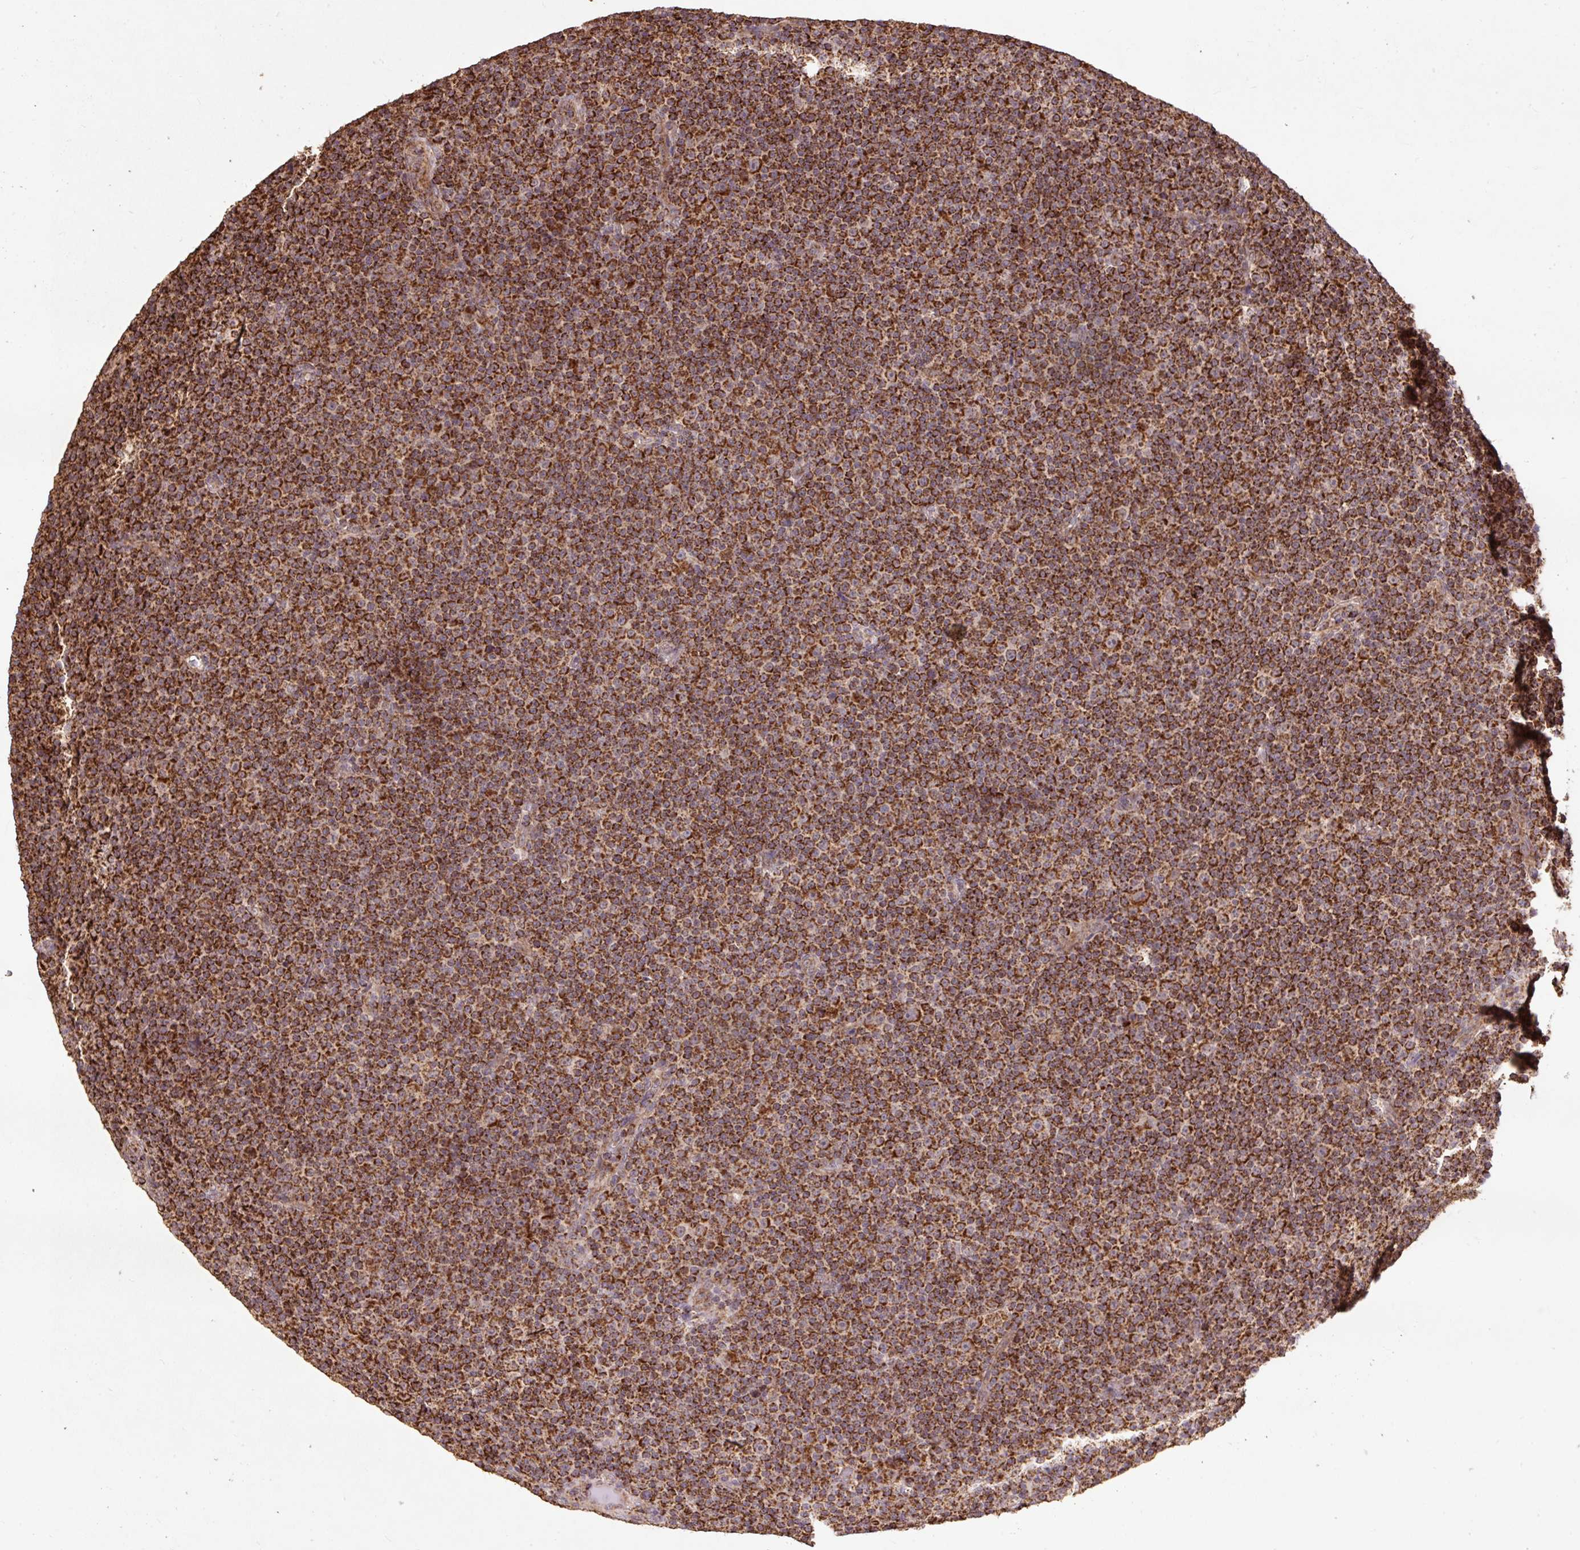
{"staining": {"intensity": "moderate", "quantity": ">75%", "location": "cytoplasmic/membranous"}, "tissue": "lymphoma", "cell_type": "Tumor cells", "image_type": "cancer", "snomed": [{"axis": "morphology", "description": "Malignant lymphoma, non-Hodgkin's type, Low grade"}, {"axis": "topography", "description": "Lymph node"}], "caption": "Lymphoma stained for a protein displays moderate cytoplasmic/membranous positivity in tumor cells. The protein is shown in brown color, while the nuclei are stained blue.", "gene": "ATP5F1A", "patient": {"sex": "female", "age": 67}}